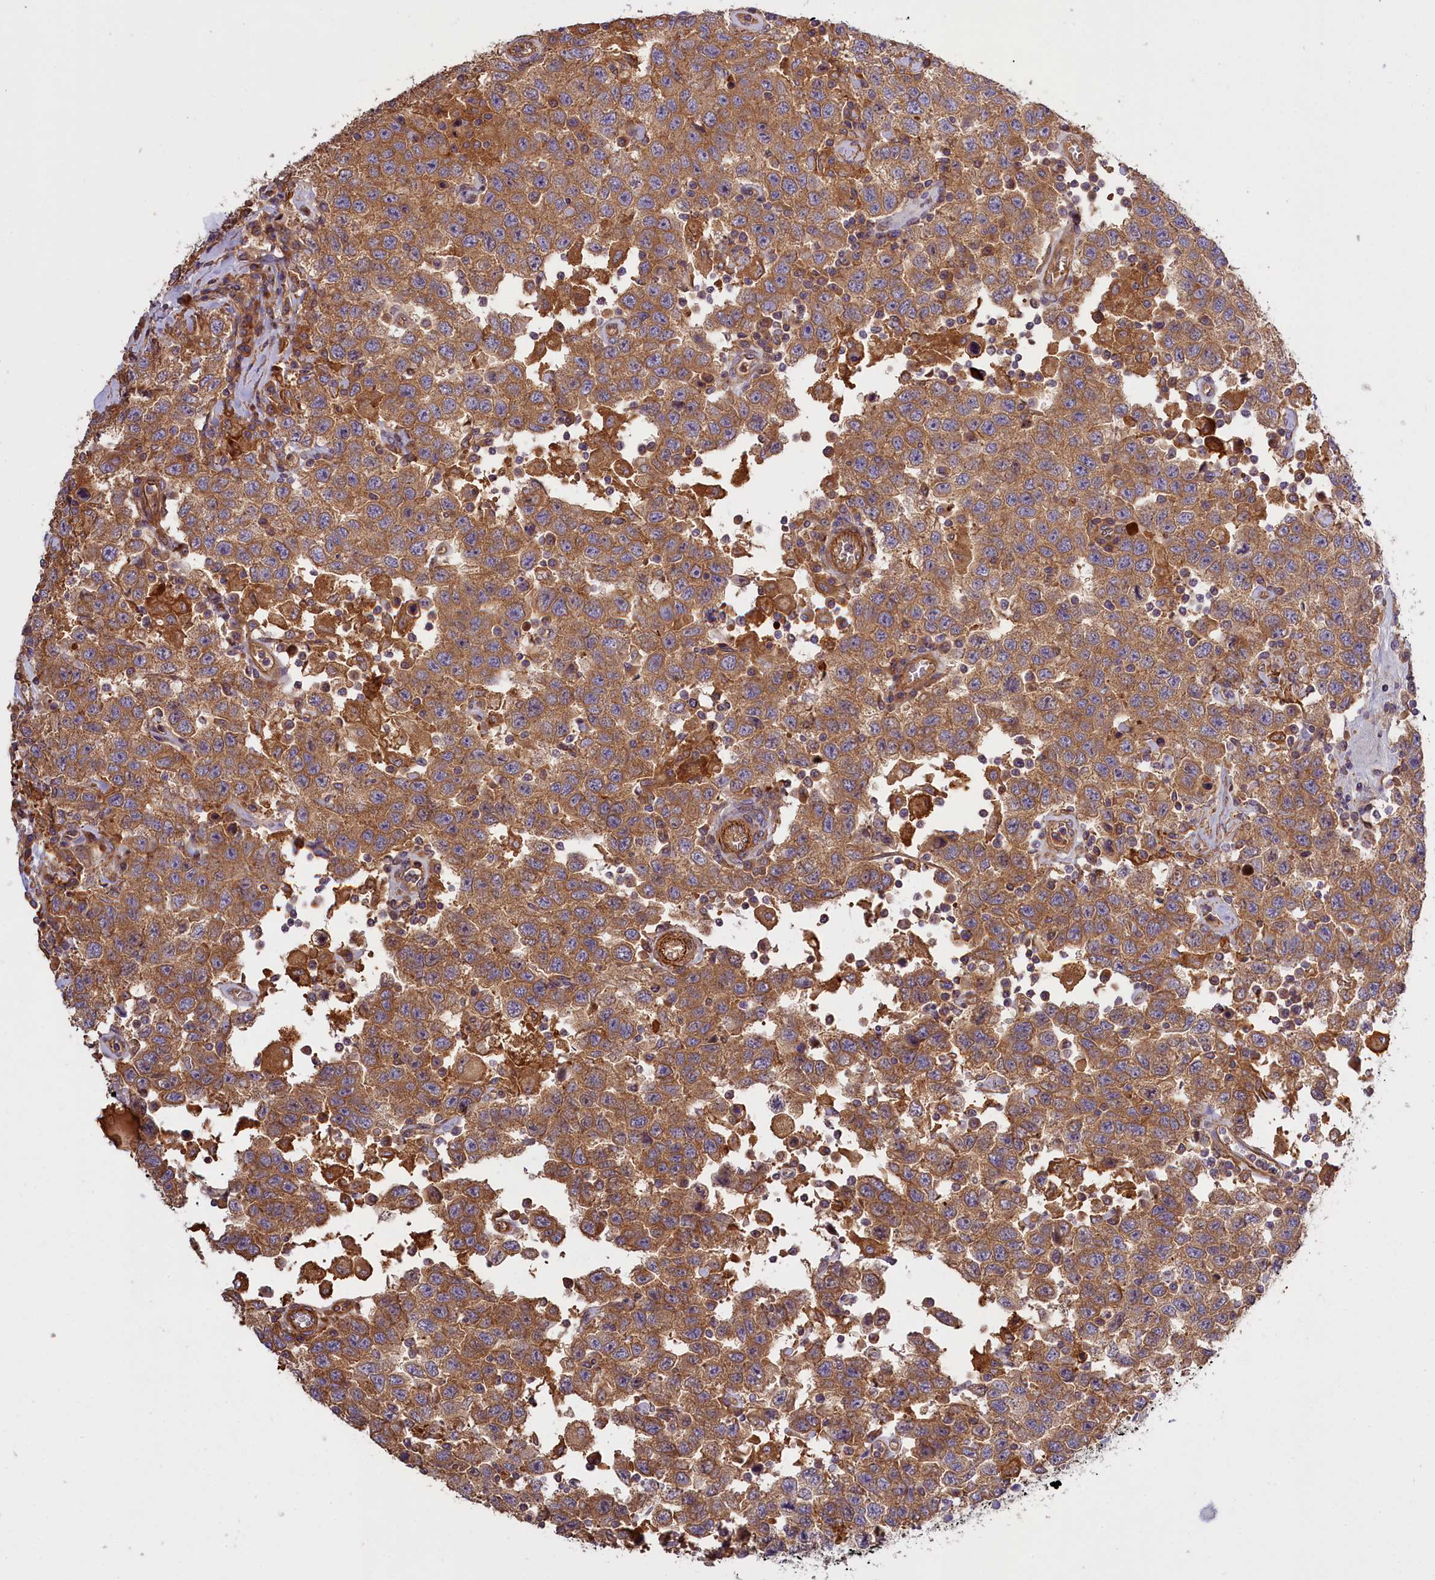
{"staining": {"intensity": "moderate", "quantity": ">75%", "location": "cytoplasmic/membranous"}, "tissue": "testis cancer", "cell_type": "Tumor cells", "image_type": "cancer", "snomed": [{"axis": "morphology", "description": "Seminoma, NOS"}, {"axis": "topography", "description": "Testis"}], "caption": "A brown stain highlights moderate cytoplasmic/membranous expression of a protein in testis seminoma tumor cells.", "gene": "FUZ", "patient": {"sex": "male", "age": 41}}